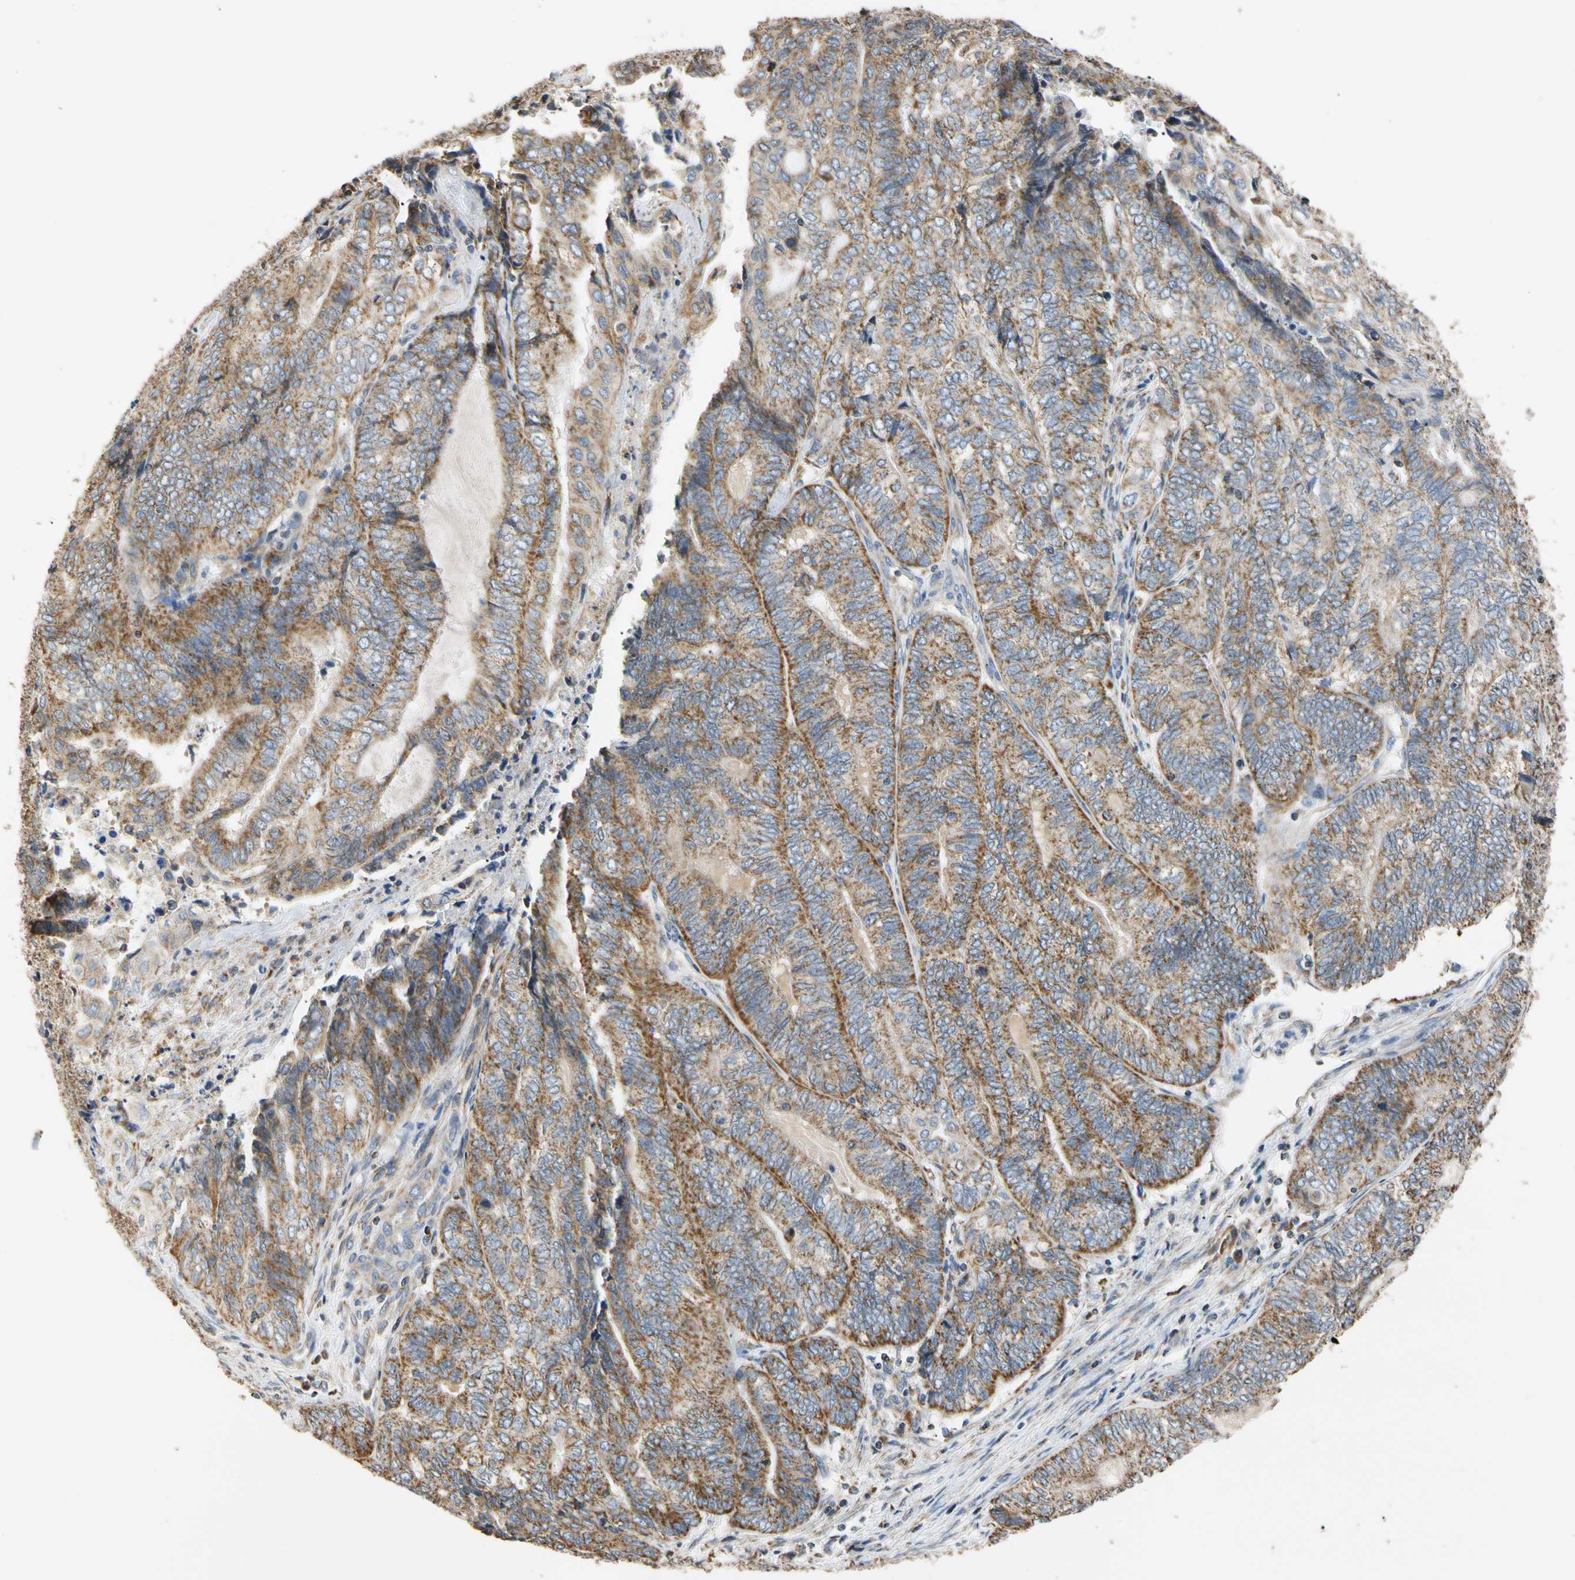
{"staining": {"intensity": "moderate", "quantity": ">75%", "location": "cytoplasmic/membranous"}, "tissue": "endometrial cancer", "cell_type": "Tumor cells", "image_type": "cancer", "snomed": [{"axis": "morphology", "description": "Adenocarcinoma, NOS"}, {"axis": "topography", "description": "Uterus"}, {"axis": "topography", "description": "Endometrium"}], "caption": "Tumor cells exhibit medium levels of moderate cytoplasmic/membranous expression in approximately >75% of cells in human endometrial adenocarcinoma.", "gene": "PLGRKT", "patient": {"sex": "female", "age": 70}}